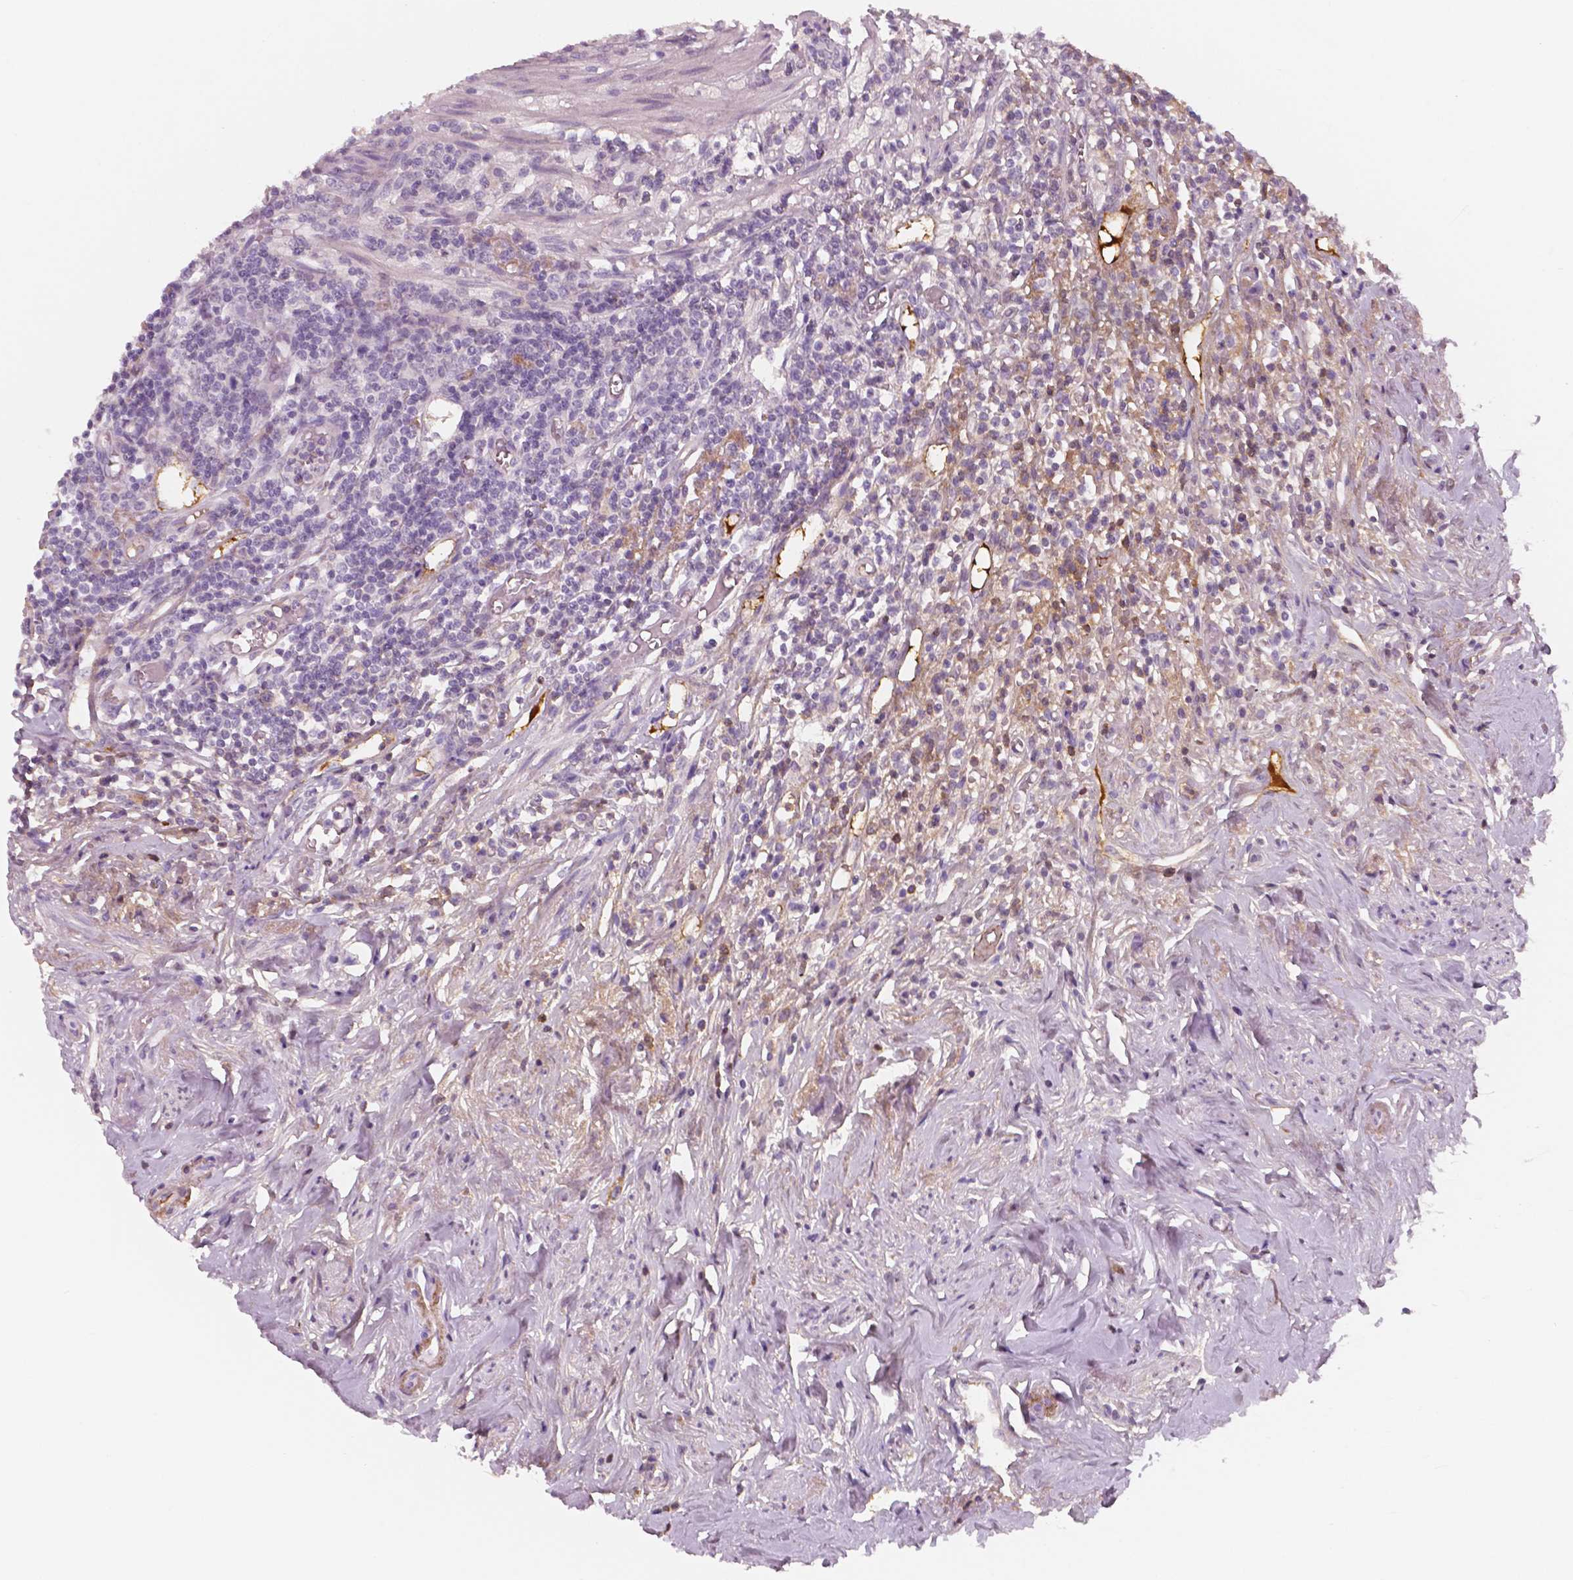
{"staining": {"intensity": "negative", "quantity": "none", "location": "none"}, "tissue": "appendix", "cell_type": "Glandular cells", "image_type": "normal", "snomed": [{"axis": "morphology", "description": "Normal tissue, NOS"}, {"axis": "morphology", "description": "Carcinoma, endometroid"}, {"axis": "topography", "description": "Appendix"}, {"axis": "topography", "description": "Colon"}], "caption": "Immunohistochemistry (IHC) image of normal human appendix stained for a protein (brown), which displays no expression in glandular cells.", "gene": "APOA4", "patient": {"sex": "female", "age": 60}}